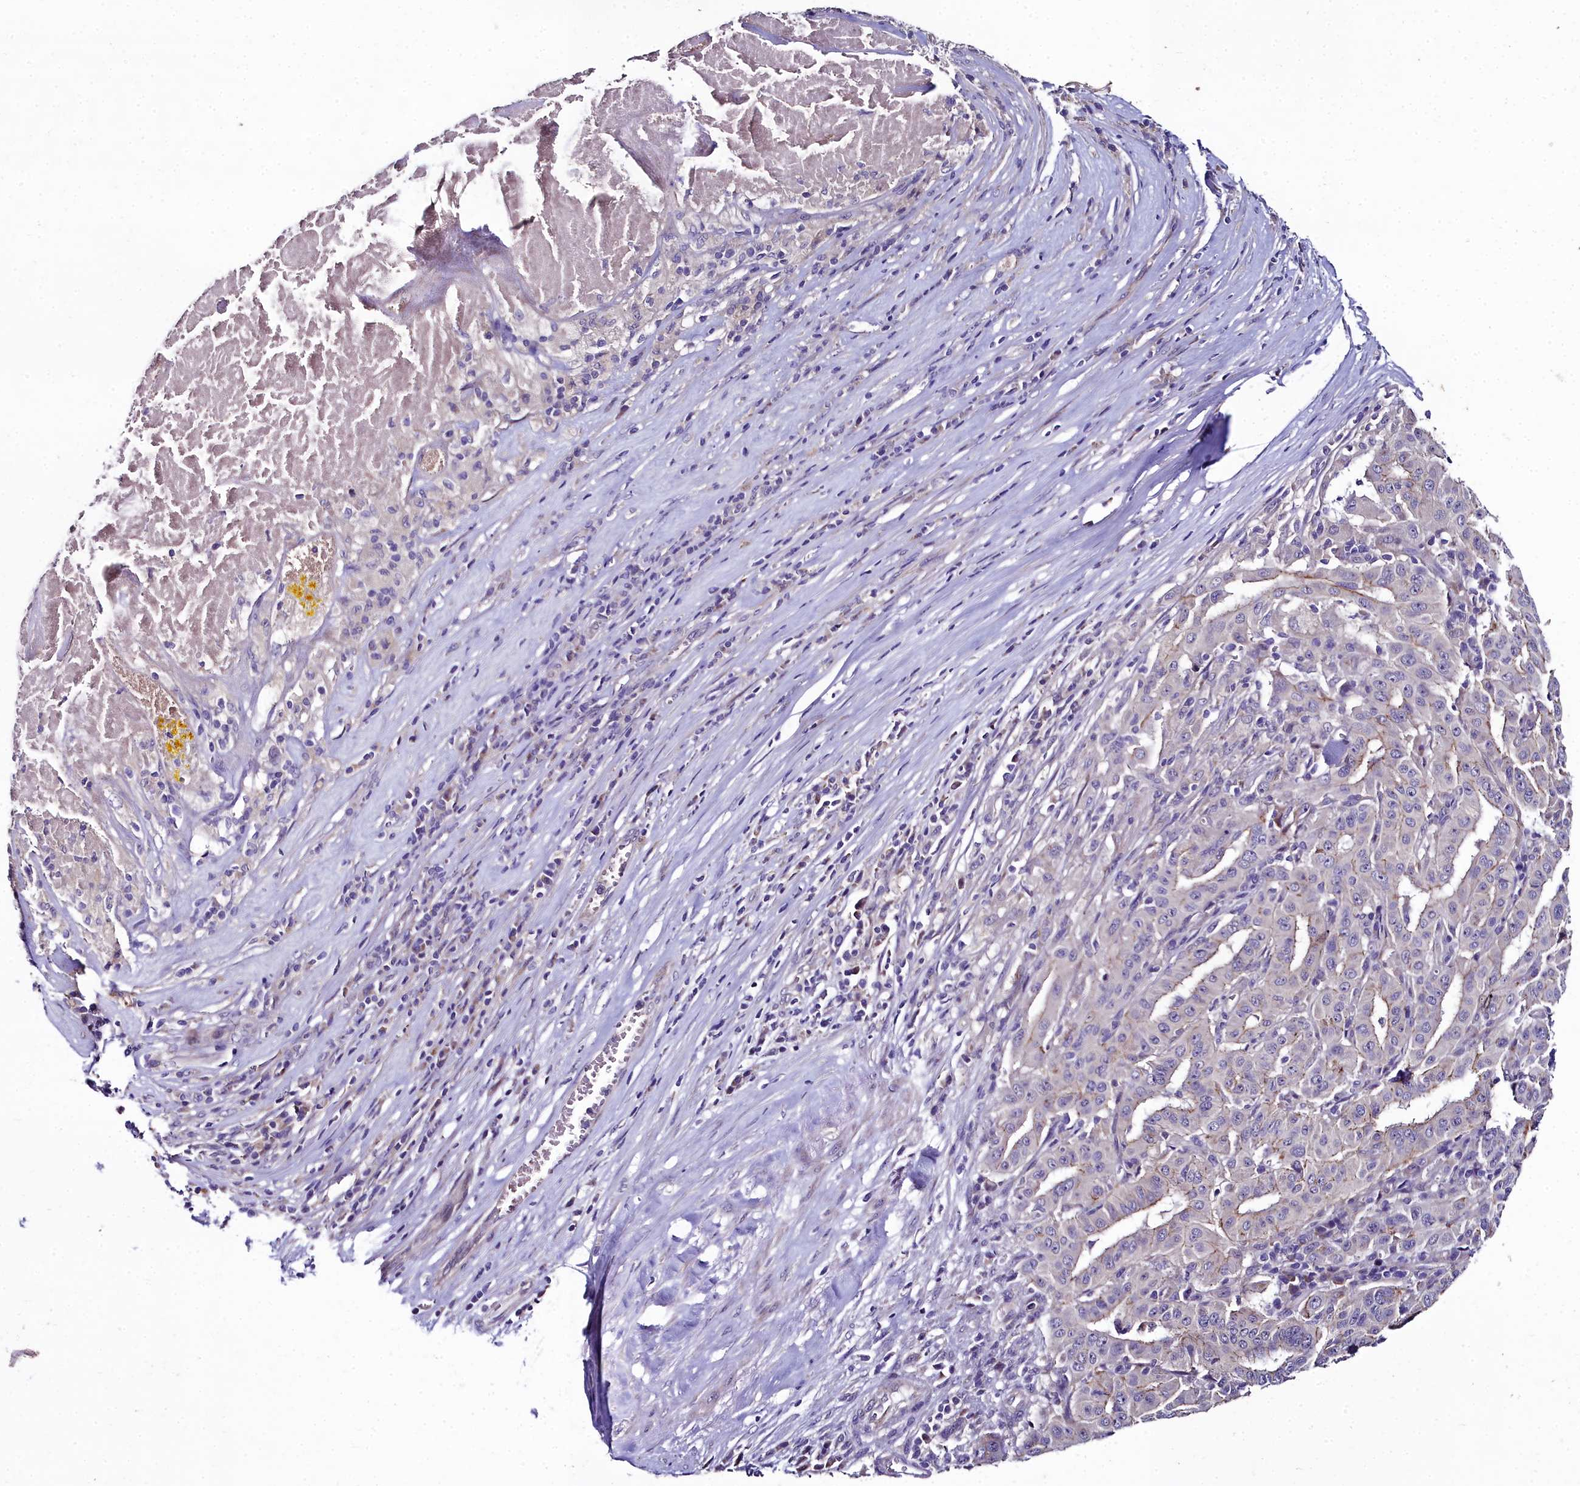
{"staining": {"intensity": "weak", "quantity": "25%-75%", "location": "cytoplasmic/membranous"}, "tissue": "pancreatic cancer", "cell_type": "Tumor cells", "image_type": "cancer", "snomed": [{"axis": "morphology", "description": "Adenocarcinoma, NOS"}, {"axis": "topography", "description": "Pancreas"}], "caption": "The micrograph reveals a brown stain indicating the presence of a protein in the cytoplasmic/membranous of tumor cells in pancreatic adenocarcinoma.", "gene": "NT5M", "patient": {"sex": "male", "age": 63}}